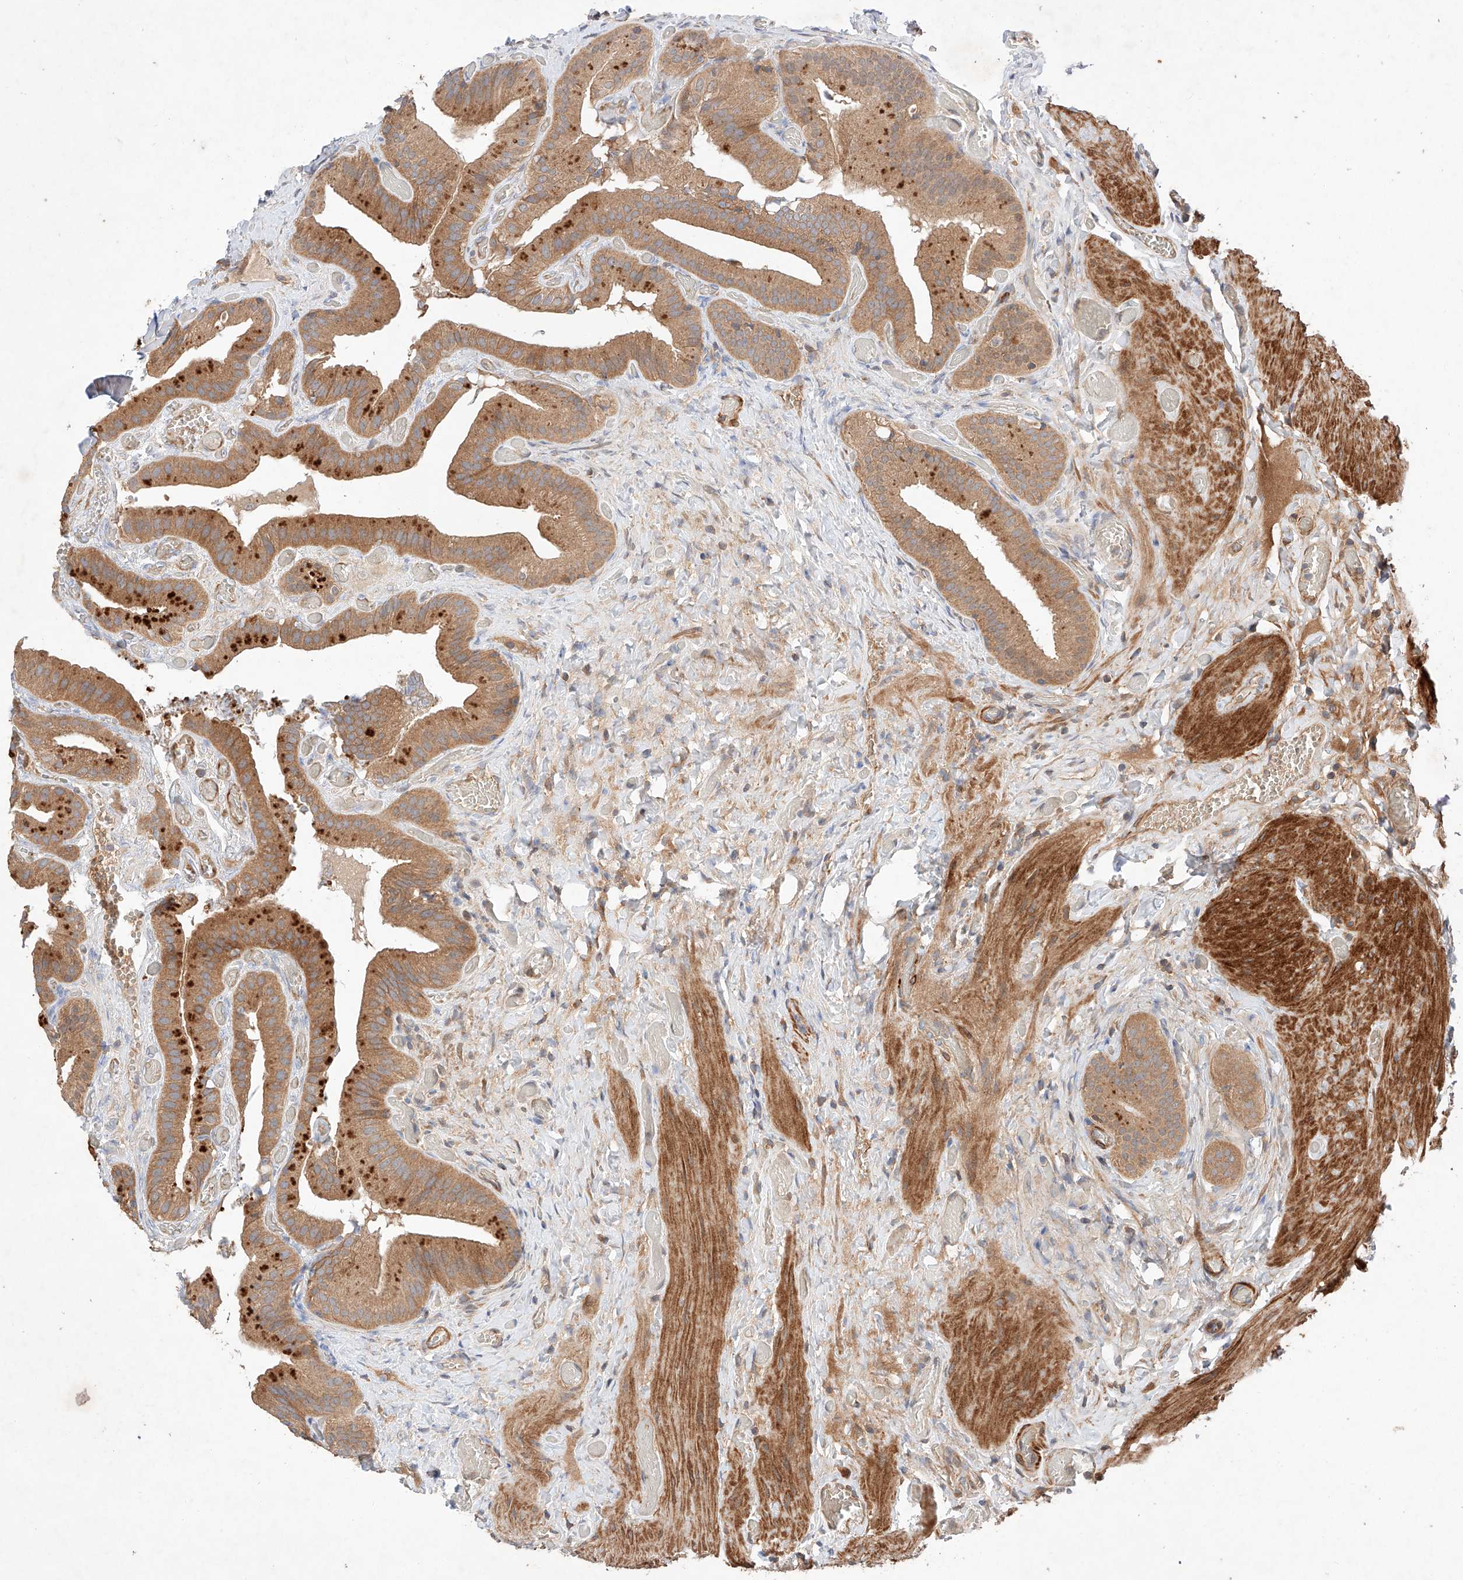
{"staining": {"intensity": "moderate", "quantity": ">75%", "location": "cytoplasmic/membranous"}, "tissue": "gallbladder", "cell_type": "Glandular cells", "image_type": "normal", "snomed": [{"axis": "morphology", "description": "Normal tissue, NOS"}, {"axis": "topography", "description": "Gallbladder"}], "caption": "Immunohistochemistry of benign human gallbladder exhibits medium levels of moderate cytoplasmic/membranous expression in approximately >75% of glandular cells. Using DAB (brown) and hematoxylin (blue) stains, captured at high magnification using brightfield microscopy.", "gene": "RAB23", "patient": {"sex": "female", "age": 64}}